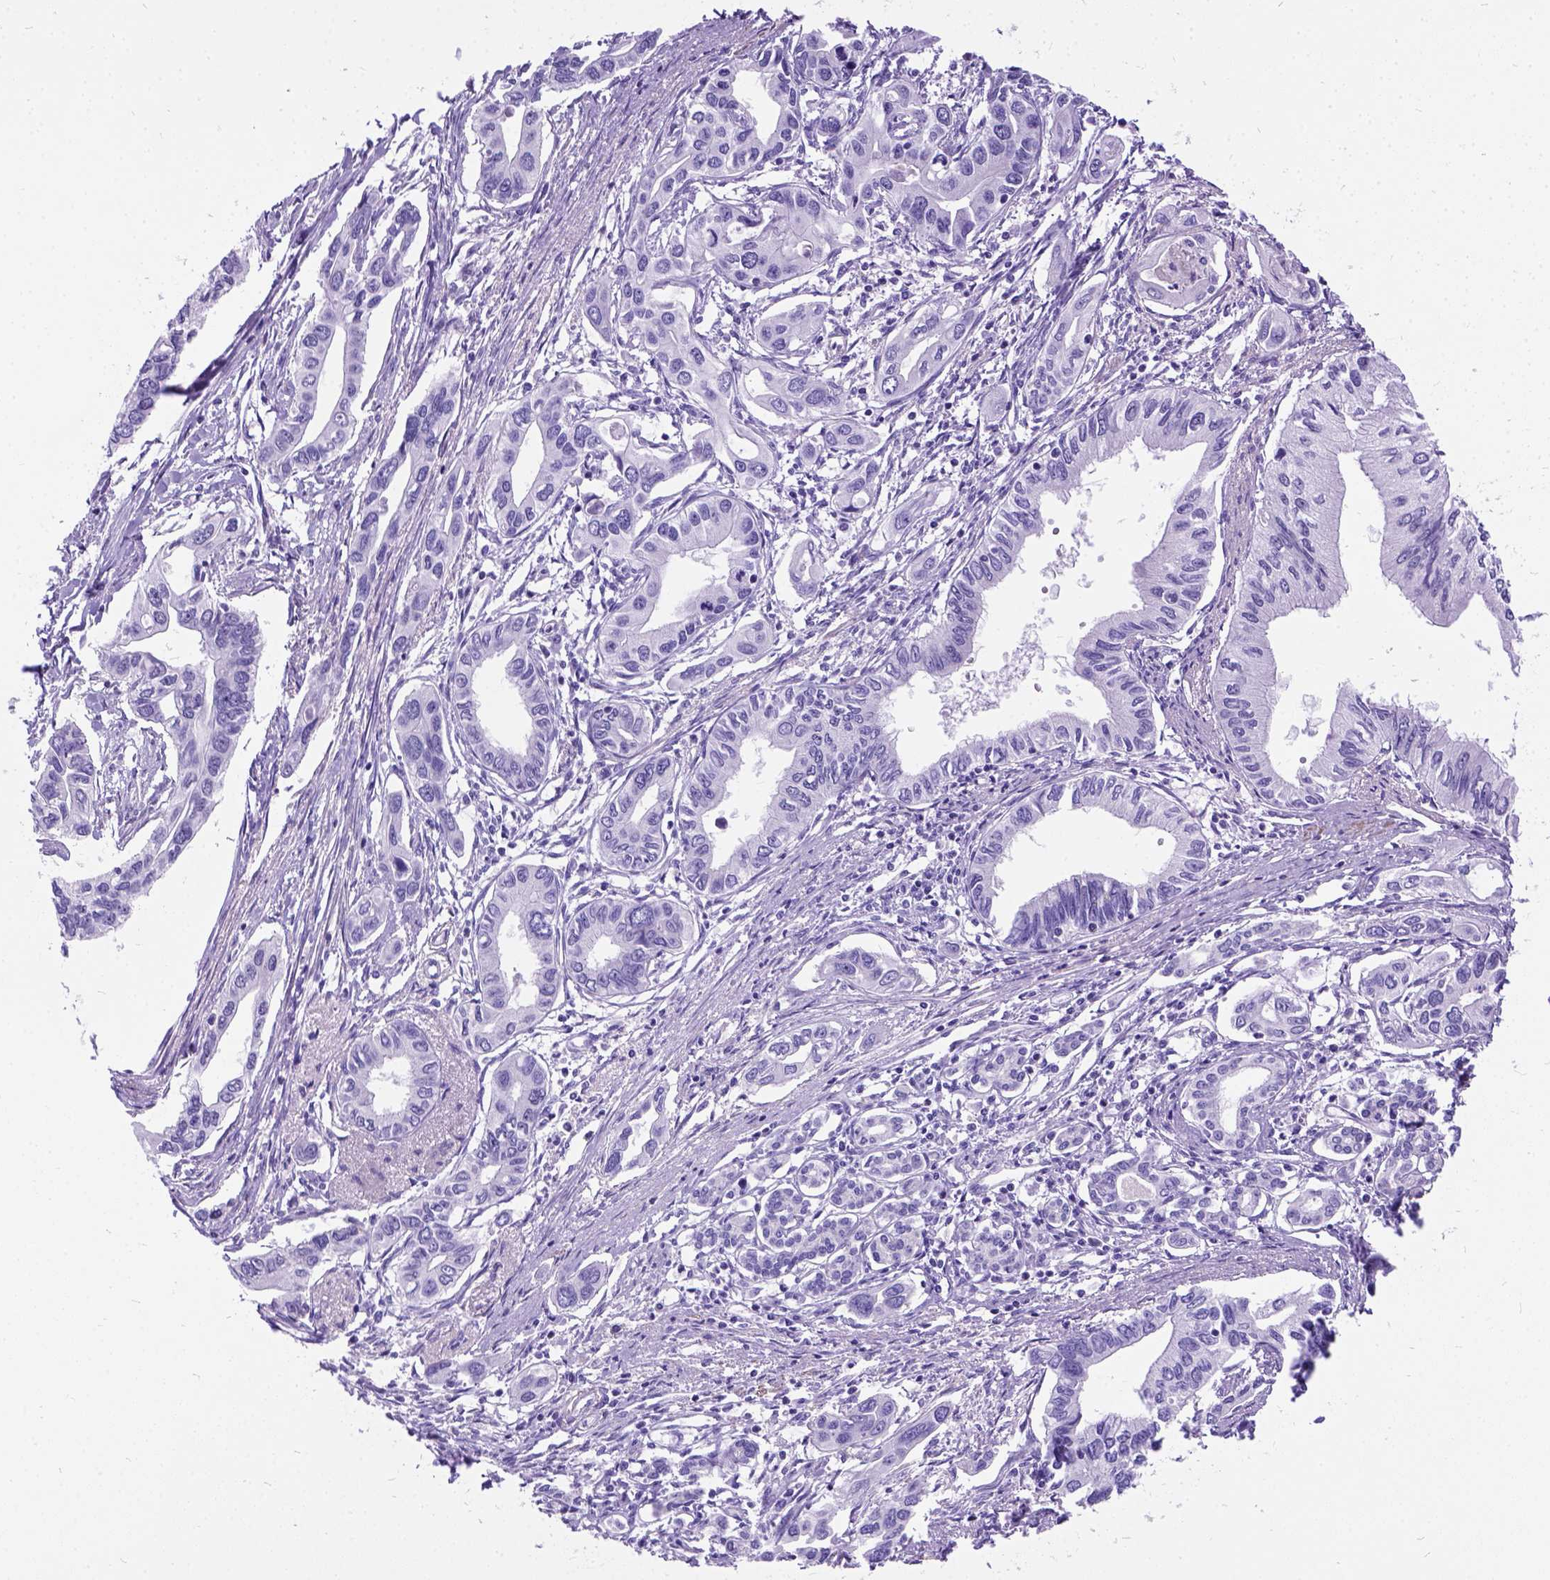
{"staining": {"intensity": "negative", "quantity": "none", "location": "none"}, "tissue": "pancreatic cancer", "cell_type": "Tumor cells", "image_type": "cancer", "snomed": [{"axis": "morphology", "description": "Adenocarcinoma, NOS"}, {"axis": "topography", "description": "Pancreas"}], "caption": "This photomicrograph is of adenocarcinoma (pancreatic) stained with immunohistochemistry (IHC) to label a protein in brown with the nuclei are counter-stained blue. There is no positivity in tumor cells.", "gene": "PRG2", "patient": {"sex": "male", "age": 60}}